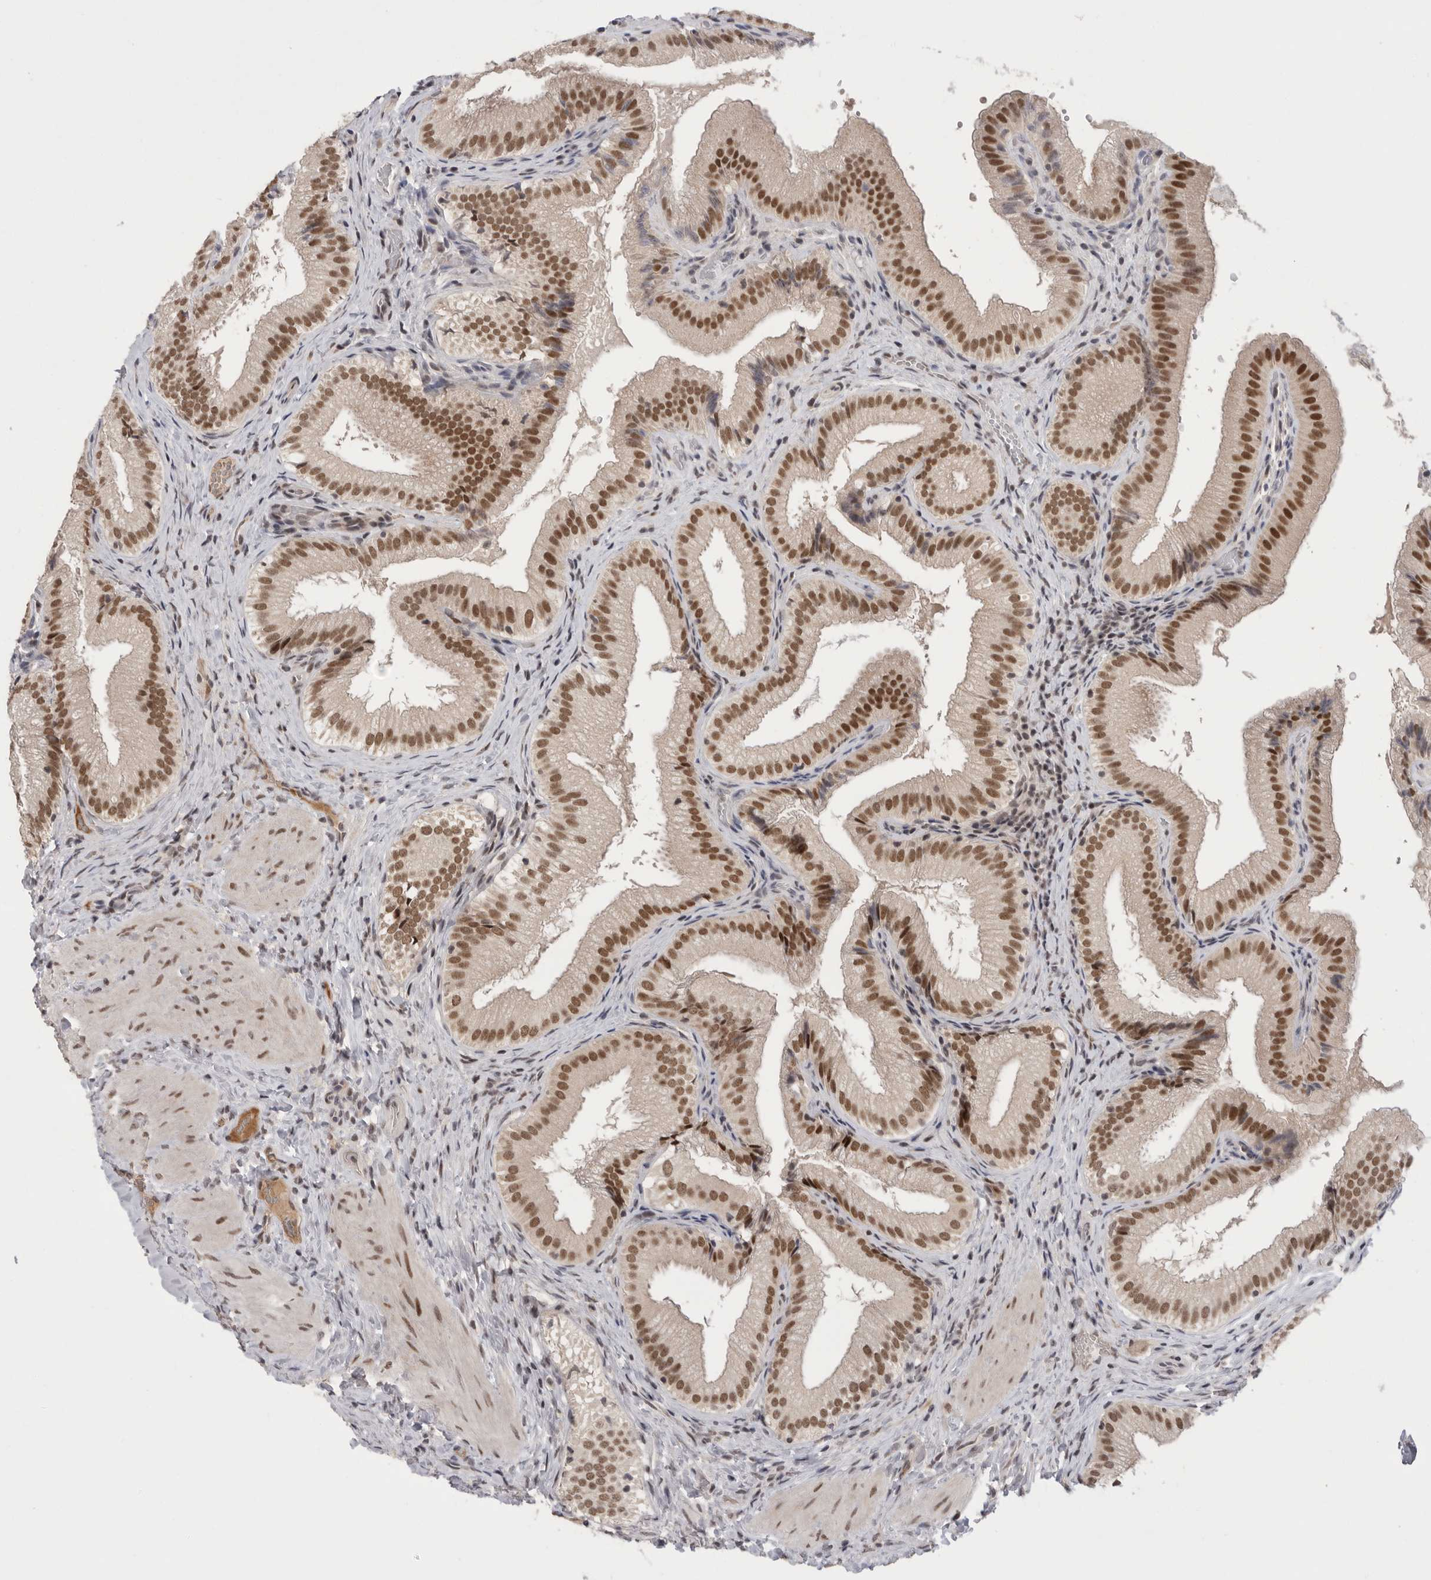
{"staining": {"intensity": "strong", "quantity": ">75%", "location": "nuclear"}, "tissue": "gallbladder", "cell_type": "Glandular cells", "image_type": "normal", "snomed": [{"axis": "morphology", "description": "Normal tissue, NOS"}, {"axis": "topography", "description": "Gallbladder"}], "caption": "Protein expression analysis of unremarkable human gallbladder reveals strong nuclear positivity in about >75% of glandular cells.", "gene": "POU5F1", "patient": {"sex": "female", "age": 30}}